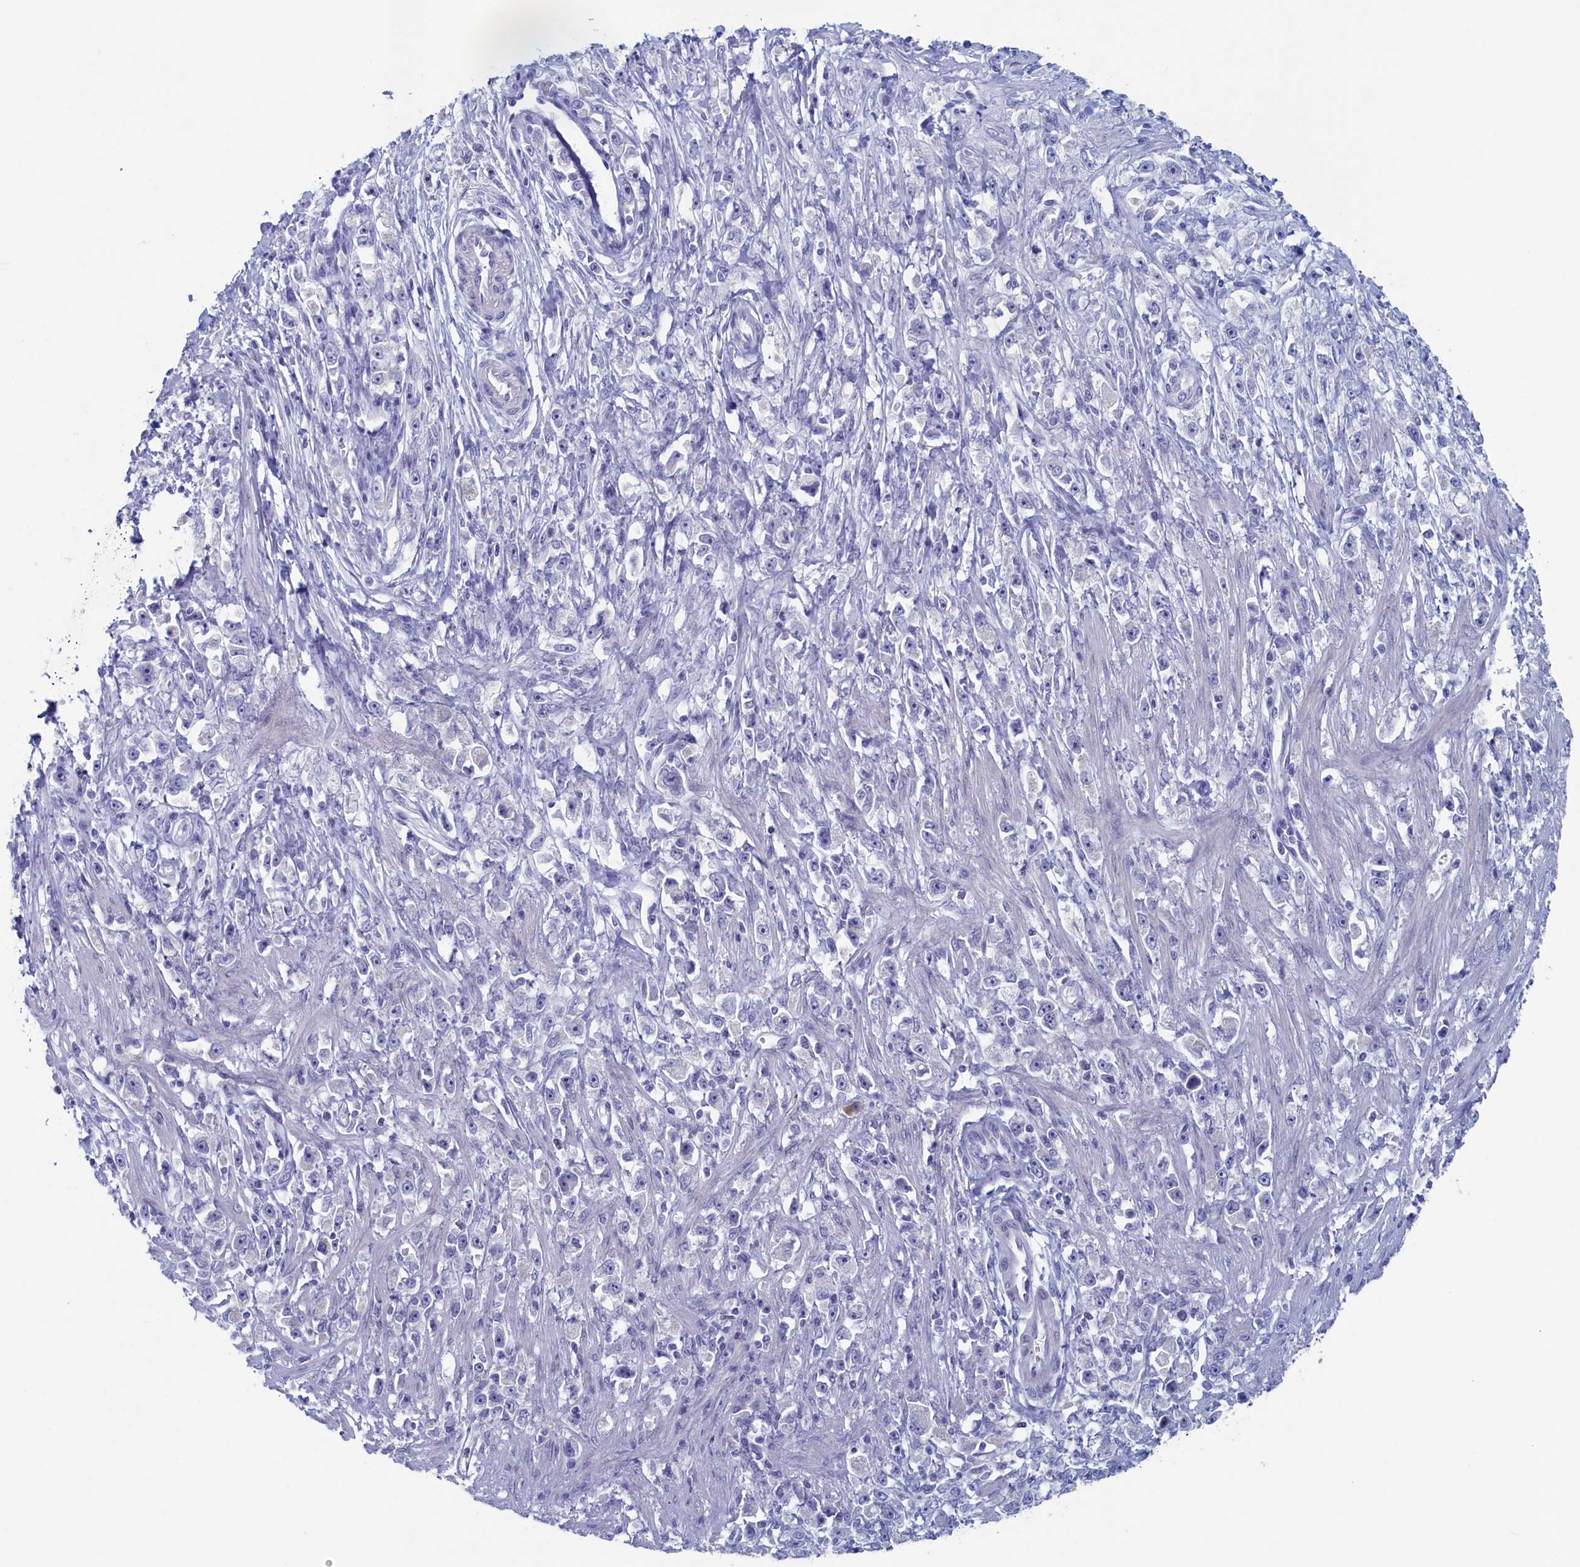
{"staining": {"intensity": "negative", "quantity": "none", "location": "none"}, "tissue": "stomach cancer", "cell_type": "Tumor cells", "image_type": "cancer", "snomed": [{"axis": "morphology", "description": "Adenocarcinoma, NOS"}, {"axis": "topography", "description": "Stomach"}], "caption": "Tumor cells show no significant positivity in adenocarcinoma (stomach). The staining was performed using DAB (3,3'-diaminobenzidine) to visualize the protein expression in brown, while the nuclei were stained in blue with hematoxylin (Magnification: 20x).", "gene": "WDR76", "patient": {"sex": "female", "age": 59}}